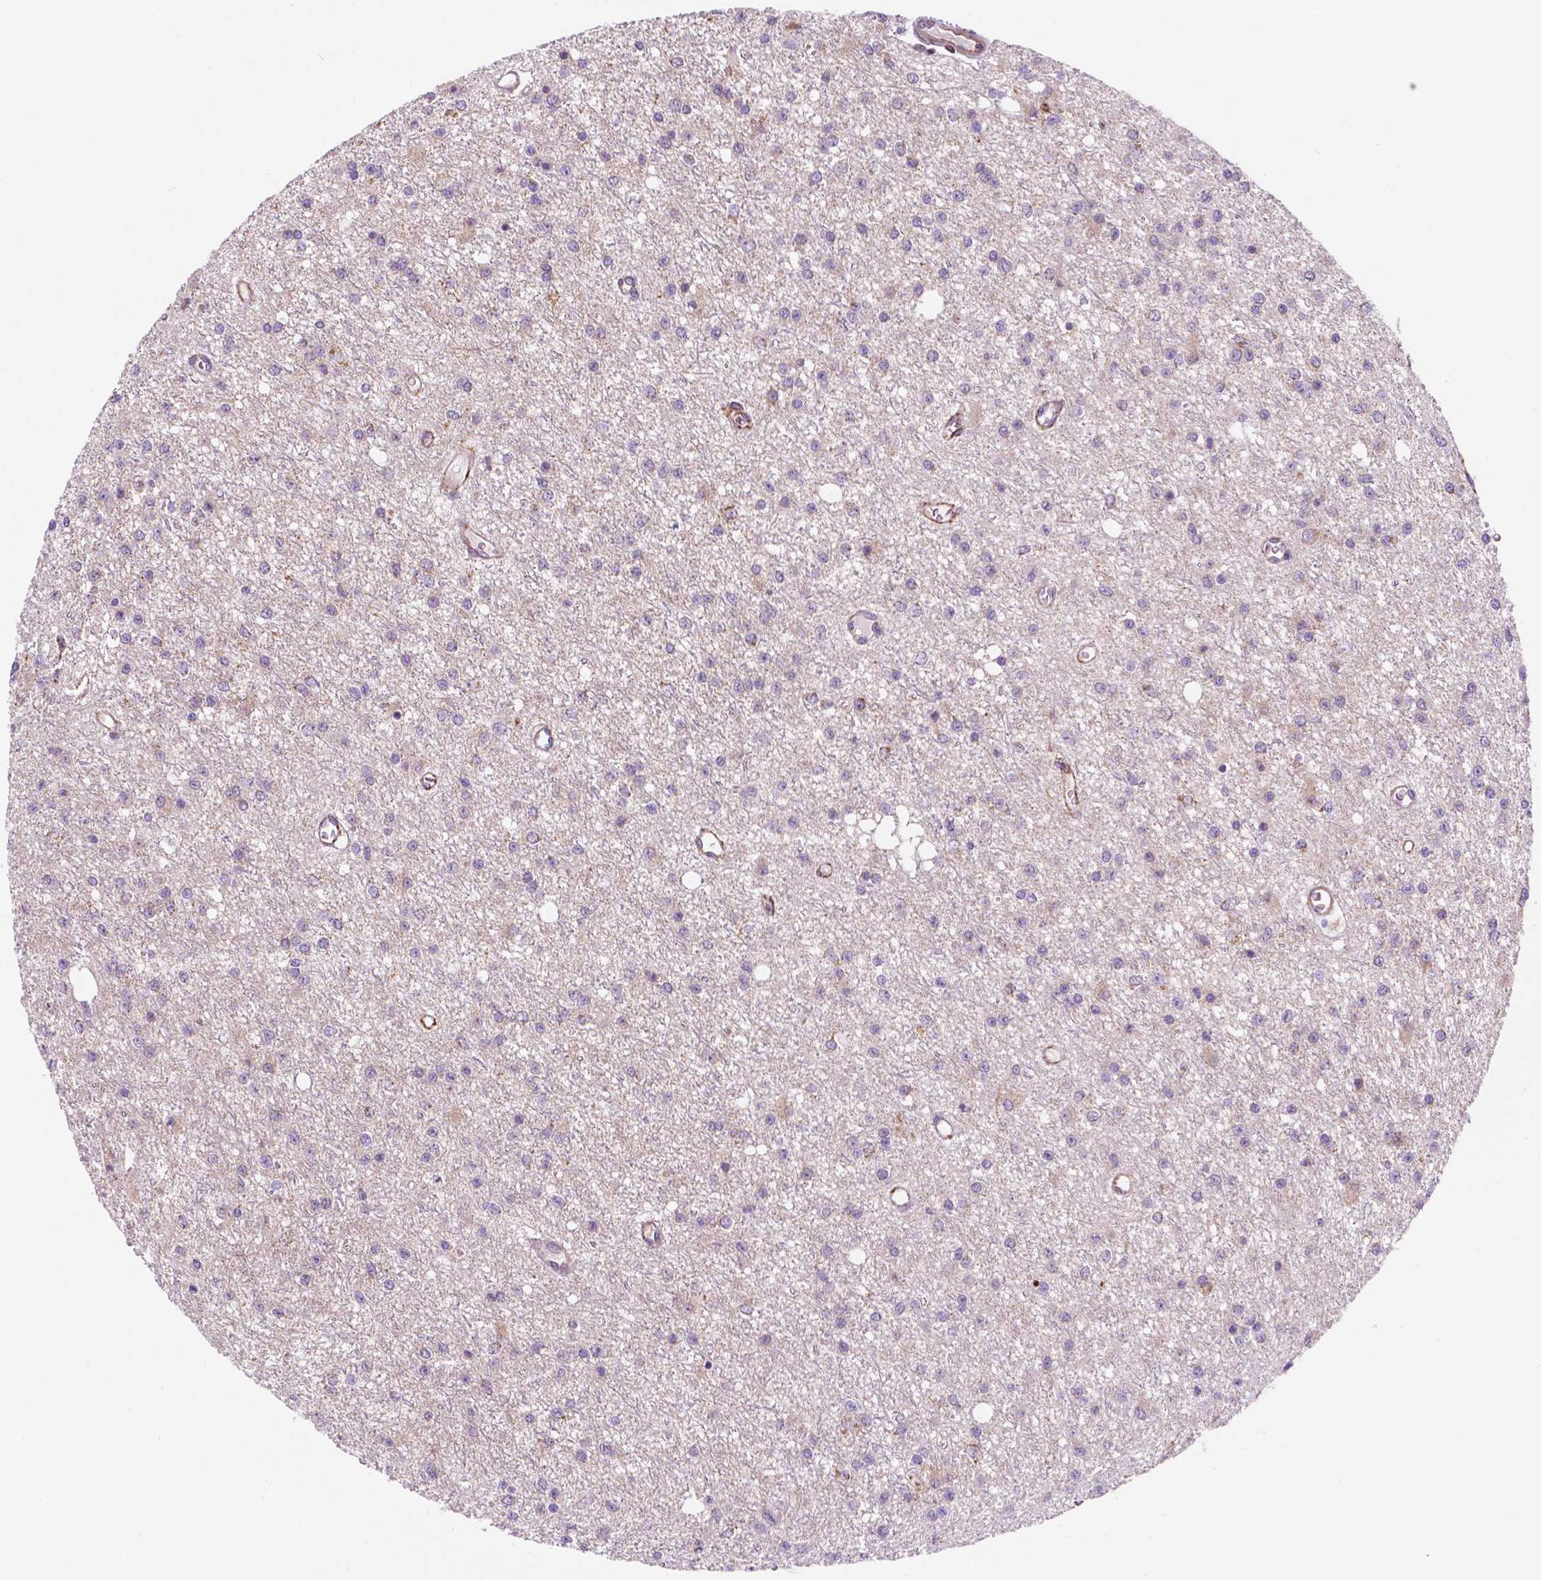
{"staining": {"intensity": "weak", "quantity": "25%-75%", "location": "cytoplasmic/membranous"}, "tissue": "glioma", "cell_type": "Tumor cells", "image_type": "cancer", "snomed": [{"axis": "morphology", "description": "Glioma, malignant, Low grade"}, {"axis": "topography", "description": "Brain"}], "caption": "This is a photomicrograph of immunohistochemistry staining of glioma, which shows weak expression in the cytoplasmic/membranous of tumor cells.", "gene": "GEMIN4", "patient": {"sex": "female", "age": 45}}